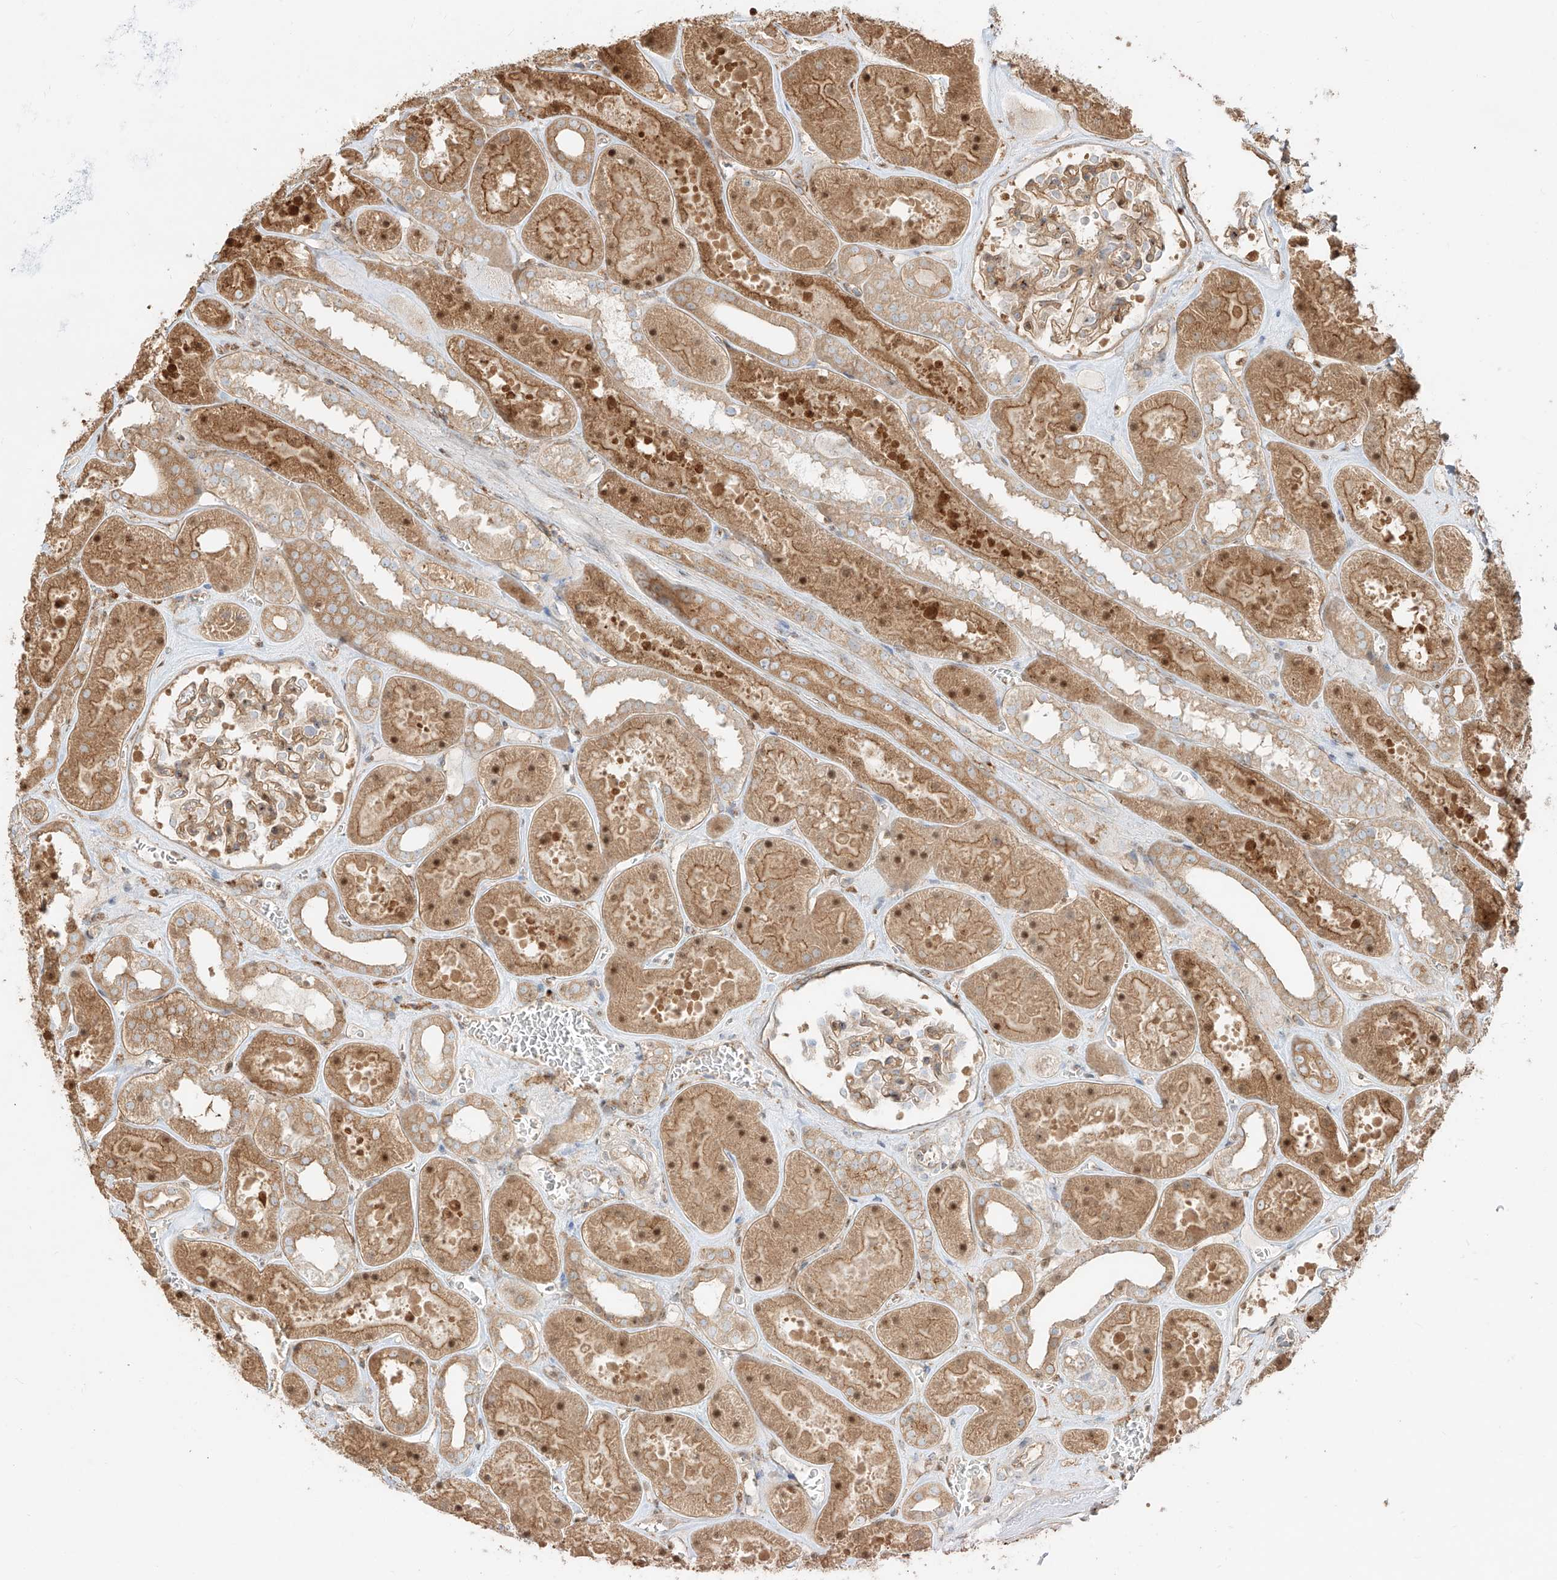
{"staining": {"intensity": "moderate", "quantity": ">75%", "location": "cytoplasmic/membranous"}, "tissue": "kidney", "cell_type": "Cells in glomeruli", "image_type": "normal", "snomed": [{"axis": "morphology", "description": "Normal tissue, NOS"}, {"axis": "topography", "description": "Kidney"}], "caption": "A high-resolution image shows IHC staining of normal kidney, which exhibits moderate cytoplasmic/membranous staining in approximately >75% of cells in glomeruli. Immunohistochemistry stains the protein in brown and the nuclei are stained blue.", "gene": "SNX9", "patient": {"sex": "female", "age": 41}}